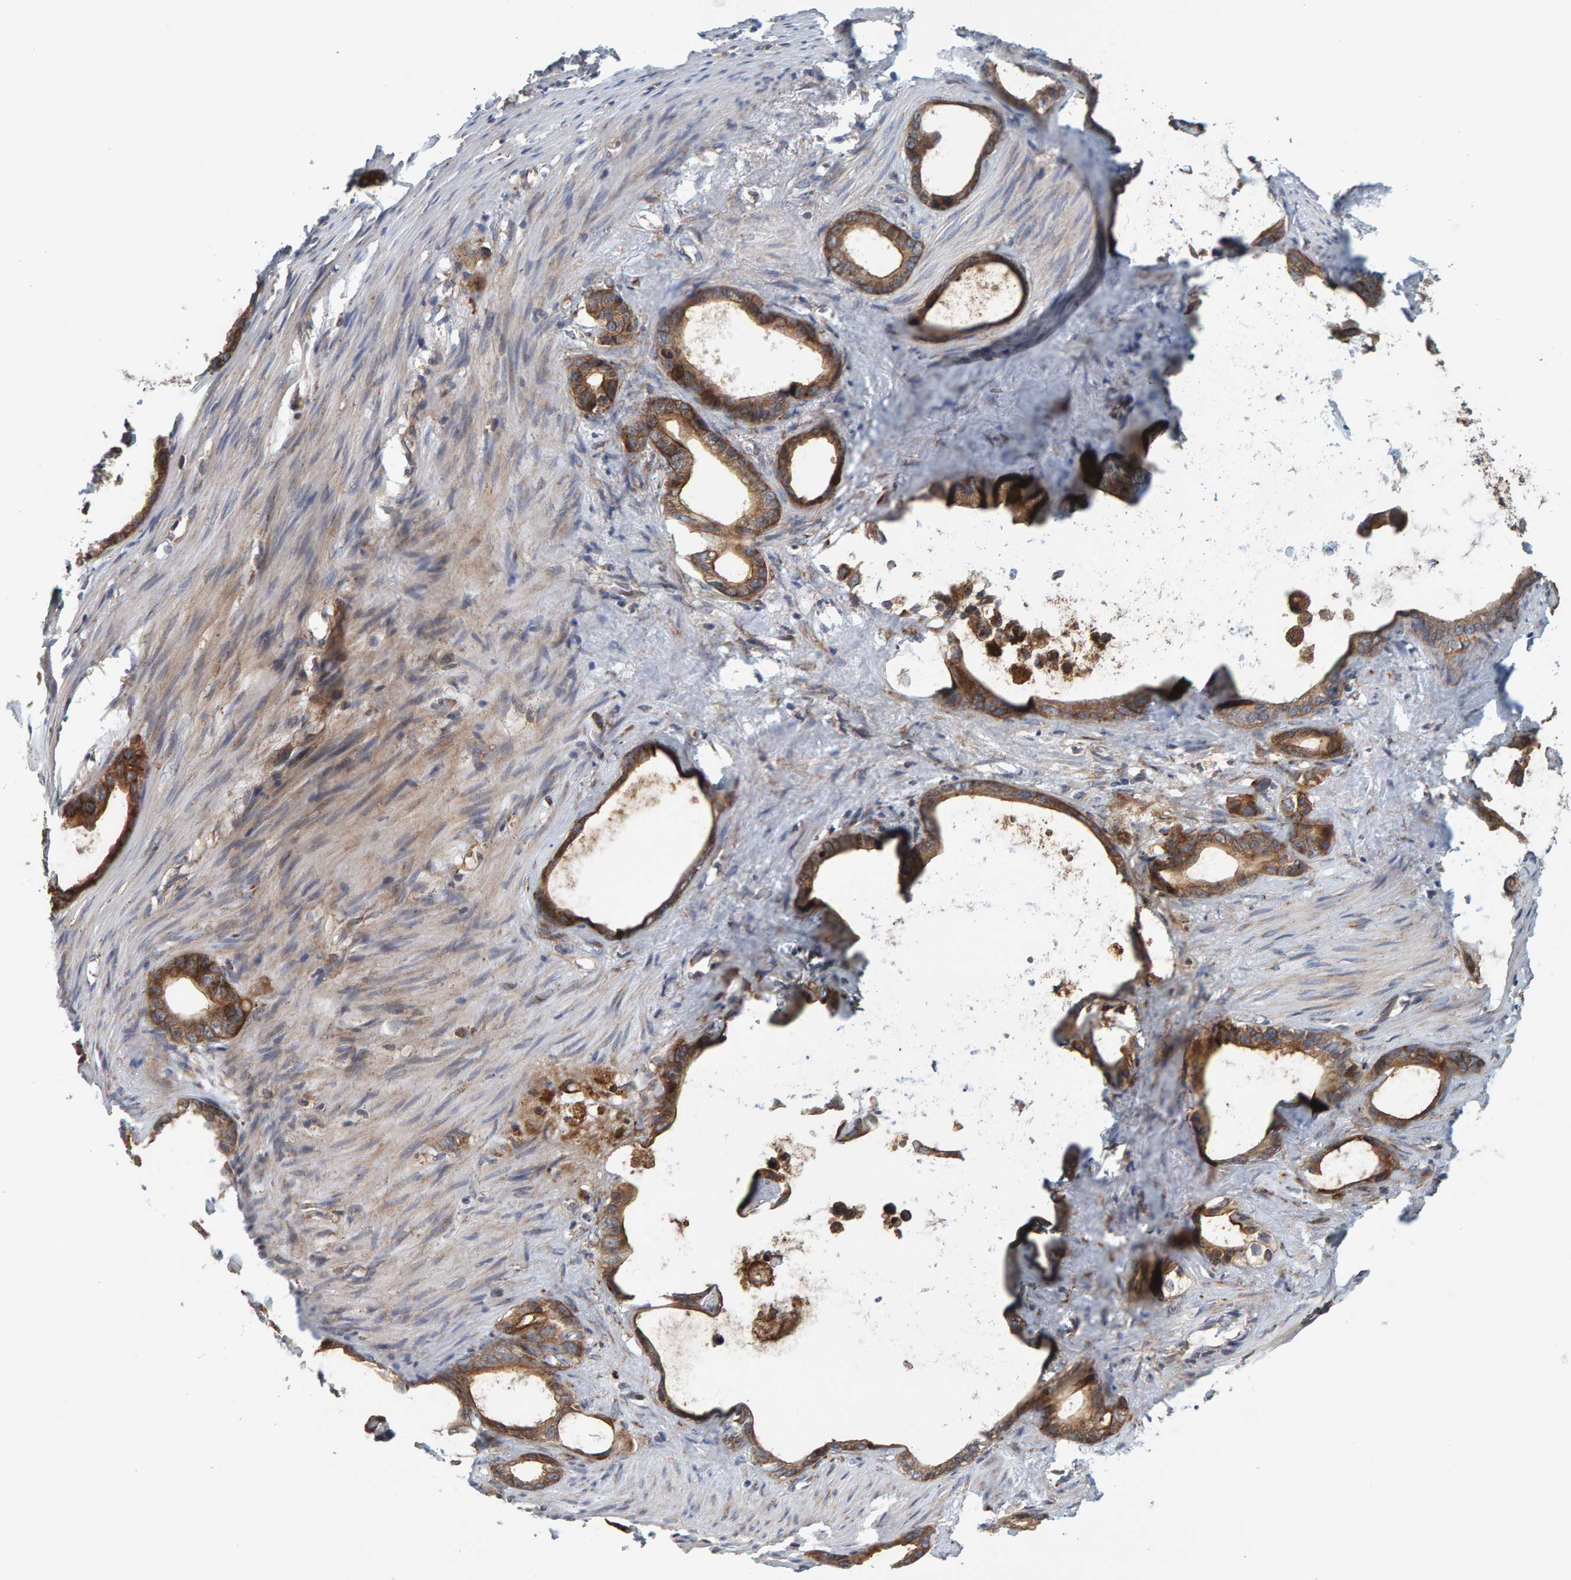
{"staining": {"intensity": "moderate", "quantity": ">75%", "location": "cytoplasmic/membranous"}, "tissue": "stomach cancer", "cell_type": "Tumor cells", "image_type": "cancer", "snomed": [{"axis": "morphology", "description": "Adenocarcinoma, NOS"}, {"axis": "topography", "description": "Stomach"}], "caption": "Human stomach cancer stained with a brown dye shows moderate cytoplasmic/membranous positive positivity in approximately >75% of tumor cells.", "gene": "BAIAP2", "patient": {"sex": "female", "age": 75}}